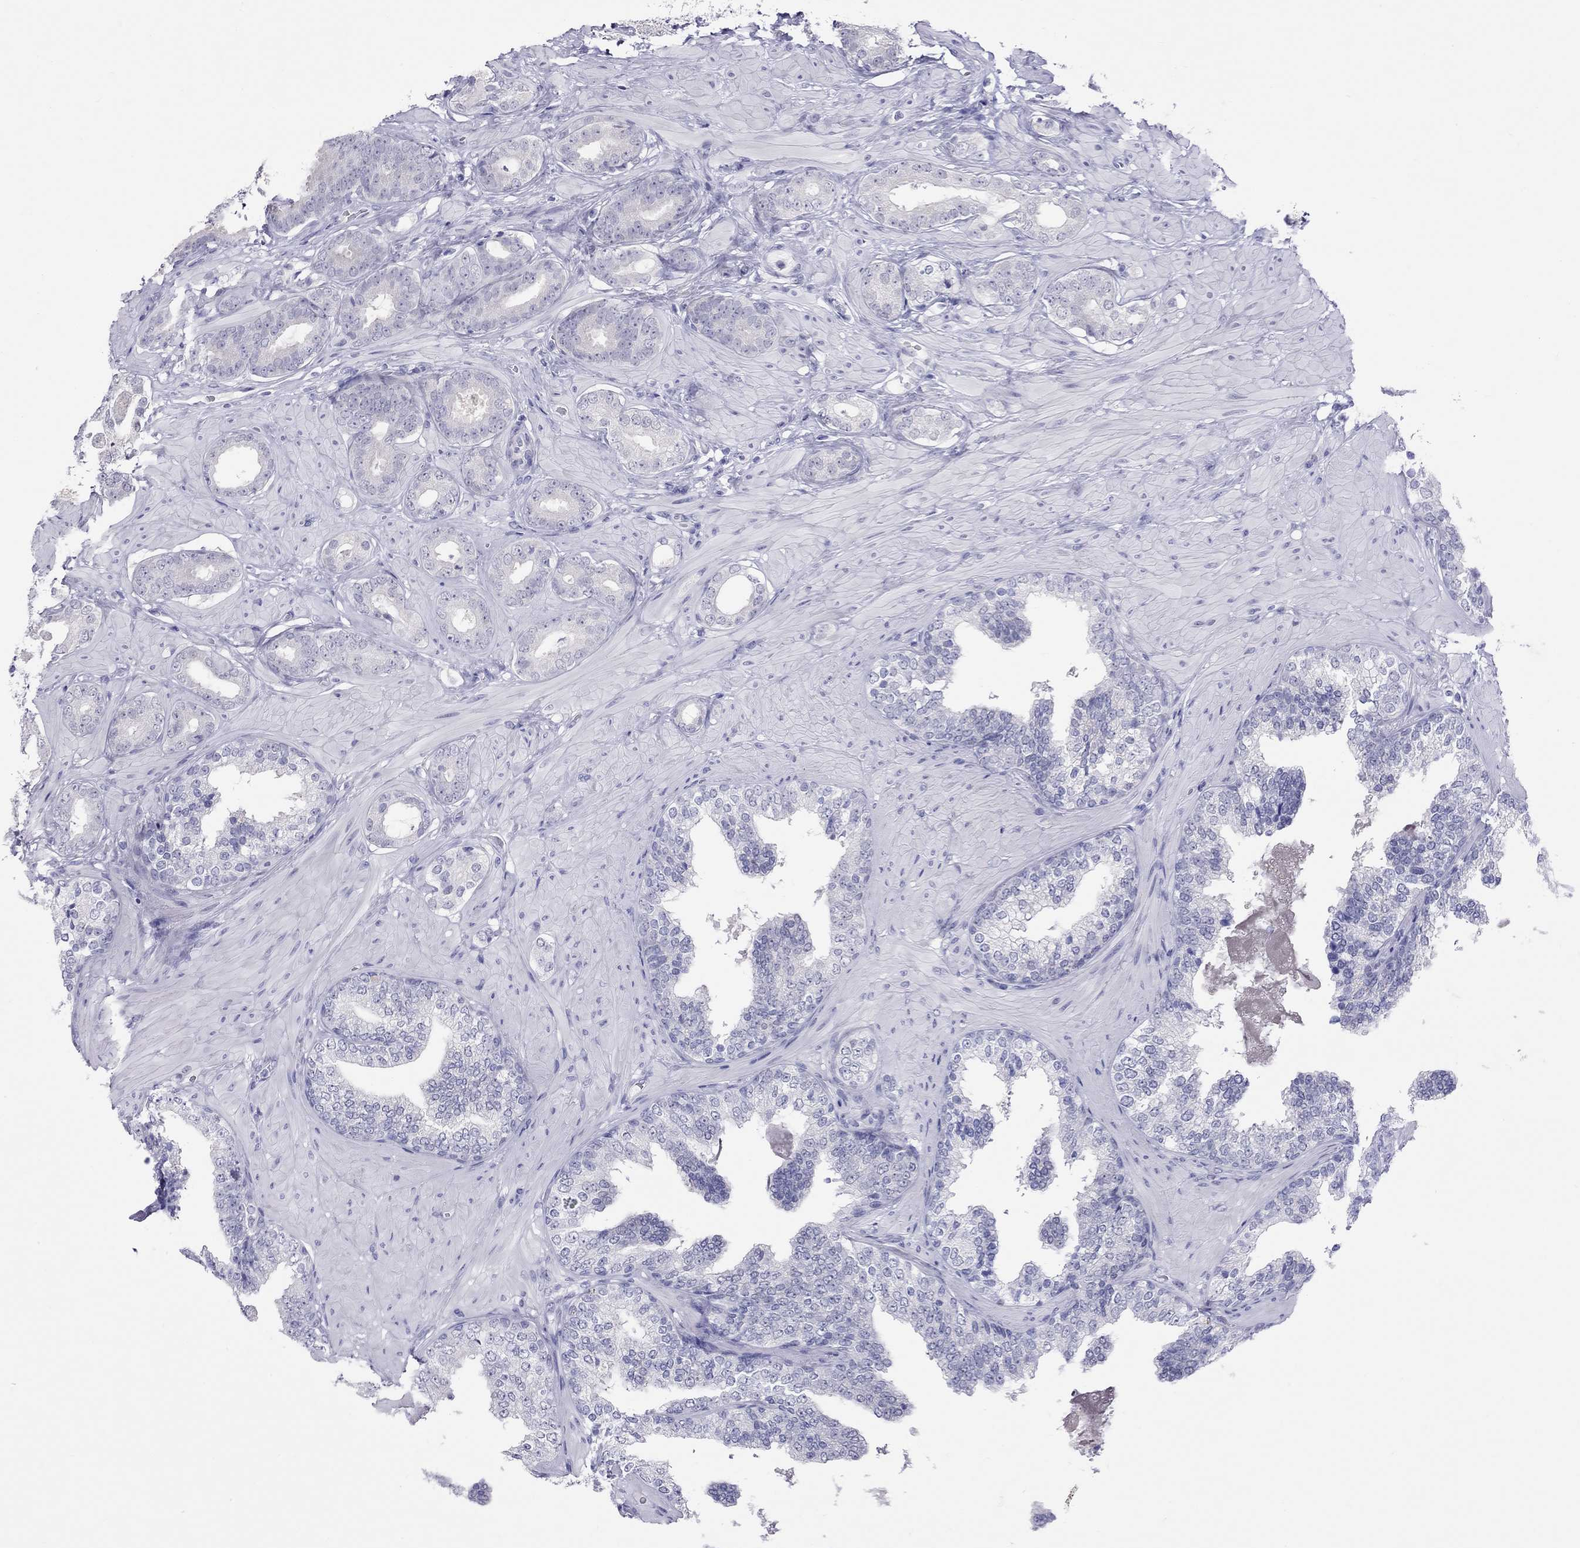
{"staining": {"intensity": "negative", "quantity": "none", "location": "none"}, "tissue": "prostate cancer", "cell_type": "Tumor cells", "image_type": "cancer", "snomed": [{"axis": "morphology", "description": "Adenocarcinoma, Low grade"}, {"axis": "topography", "description": "Prostate"}], "caption": "Tumor cells show no significant expression in prostate cancer (low-grade adenocarcinoma). (Brightfield microscopy of DAB (3,3'-diaminobenzidine) IHC at high magnification).", "gene": "CHRNB3", "patient": {"sex": "male", "age": 60}}